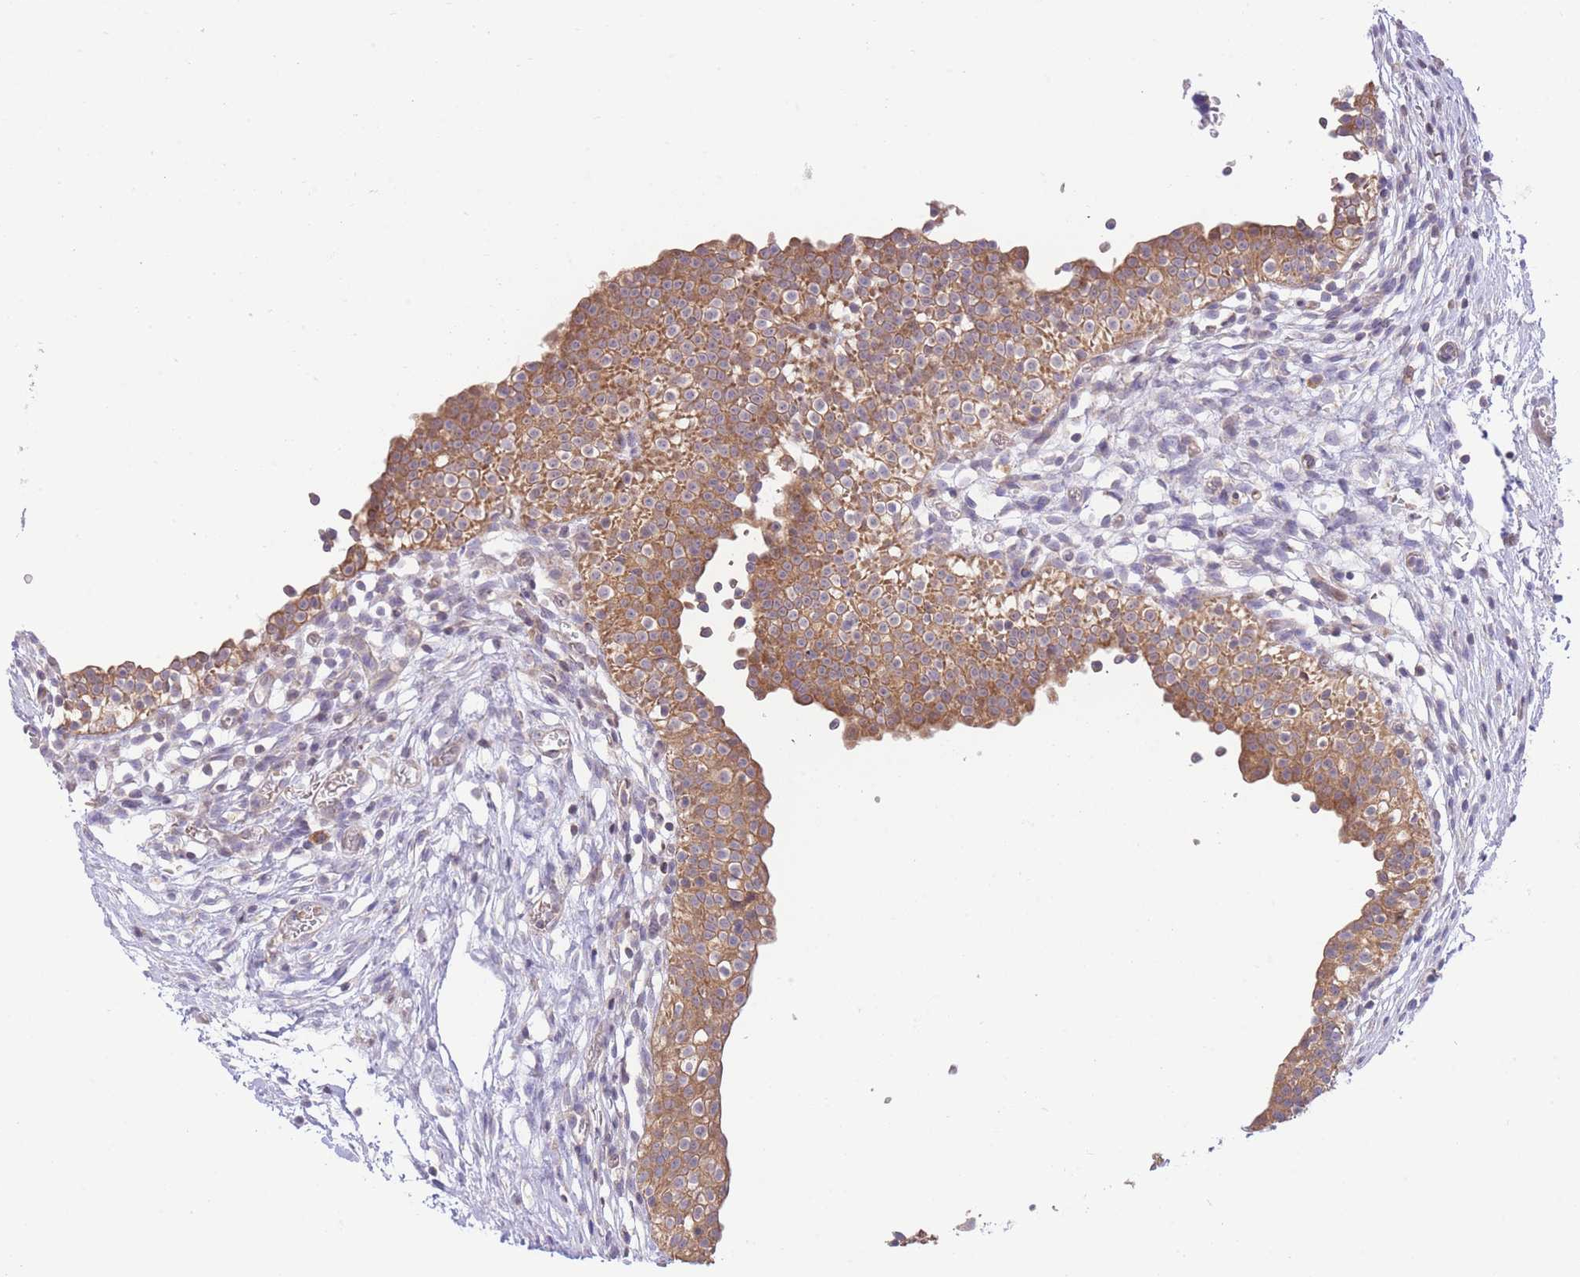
{"staining": {"intensity": "moderate", "quantity": ">75%", "location": "cytoplasmic/membranous"}, "tissue": "urinary bladder", "cell_type": "Urothelial cells", "image_type": "normal", "snomed": [{"axis": "morphology", "description": "Normal tissue, NOS"}, {"axis": "topography", "description": "Urinary bladder"}, {"axis": "topography", "description": "Peripheral nerve tissue"}], "caption": "IHC of normal human urinary bladder demonstrates medium levels of moderate cytoplasmic/membranous expression in about >75% of urothelial cells. The protein is shown in brown color, while the nuclei are stained blue.", "gene": "BOLA2B", "patient": {"sex": "male", "age": 55}}